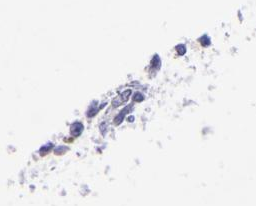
{"staining": {"intensity": "strong", "quantity": "<25%", "location": "nuclear"}, "tissue": "lymphoma", "cell_type": "Tumor cells", "image_type": "cancer", "snomed": [{"axis": "morphology", "description": "Malignant lymphoma, non-Hodgkin's type, Low grade"}, {"axis": "topography", "description": "Small intestine"}], "caption": "This photomicrograph displays low-grade malignant lymphoma, non-Hodgkin's type stained with immunohistochemistry (IHC) to label a protein in brown. The nuclear of tumor cells show strong positivity for the protein. Nuclei are counter-stained blue.", "gene": "TOP2A", "patient": {"sex": "female", "age": 59}}